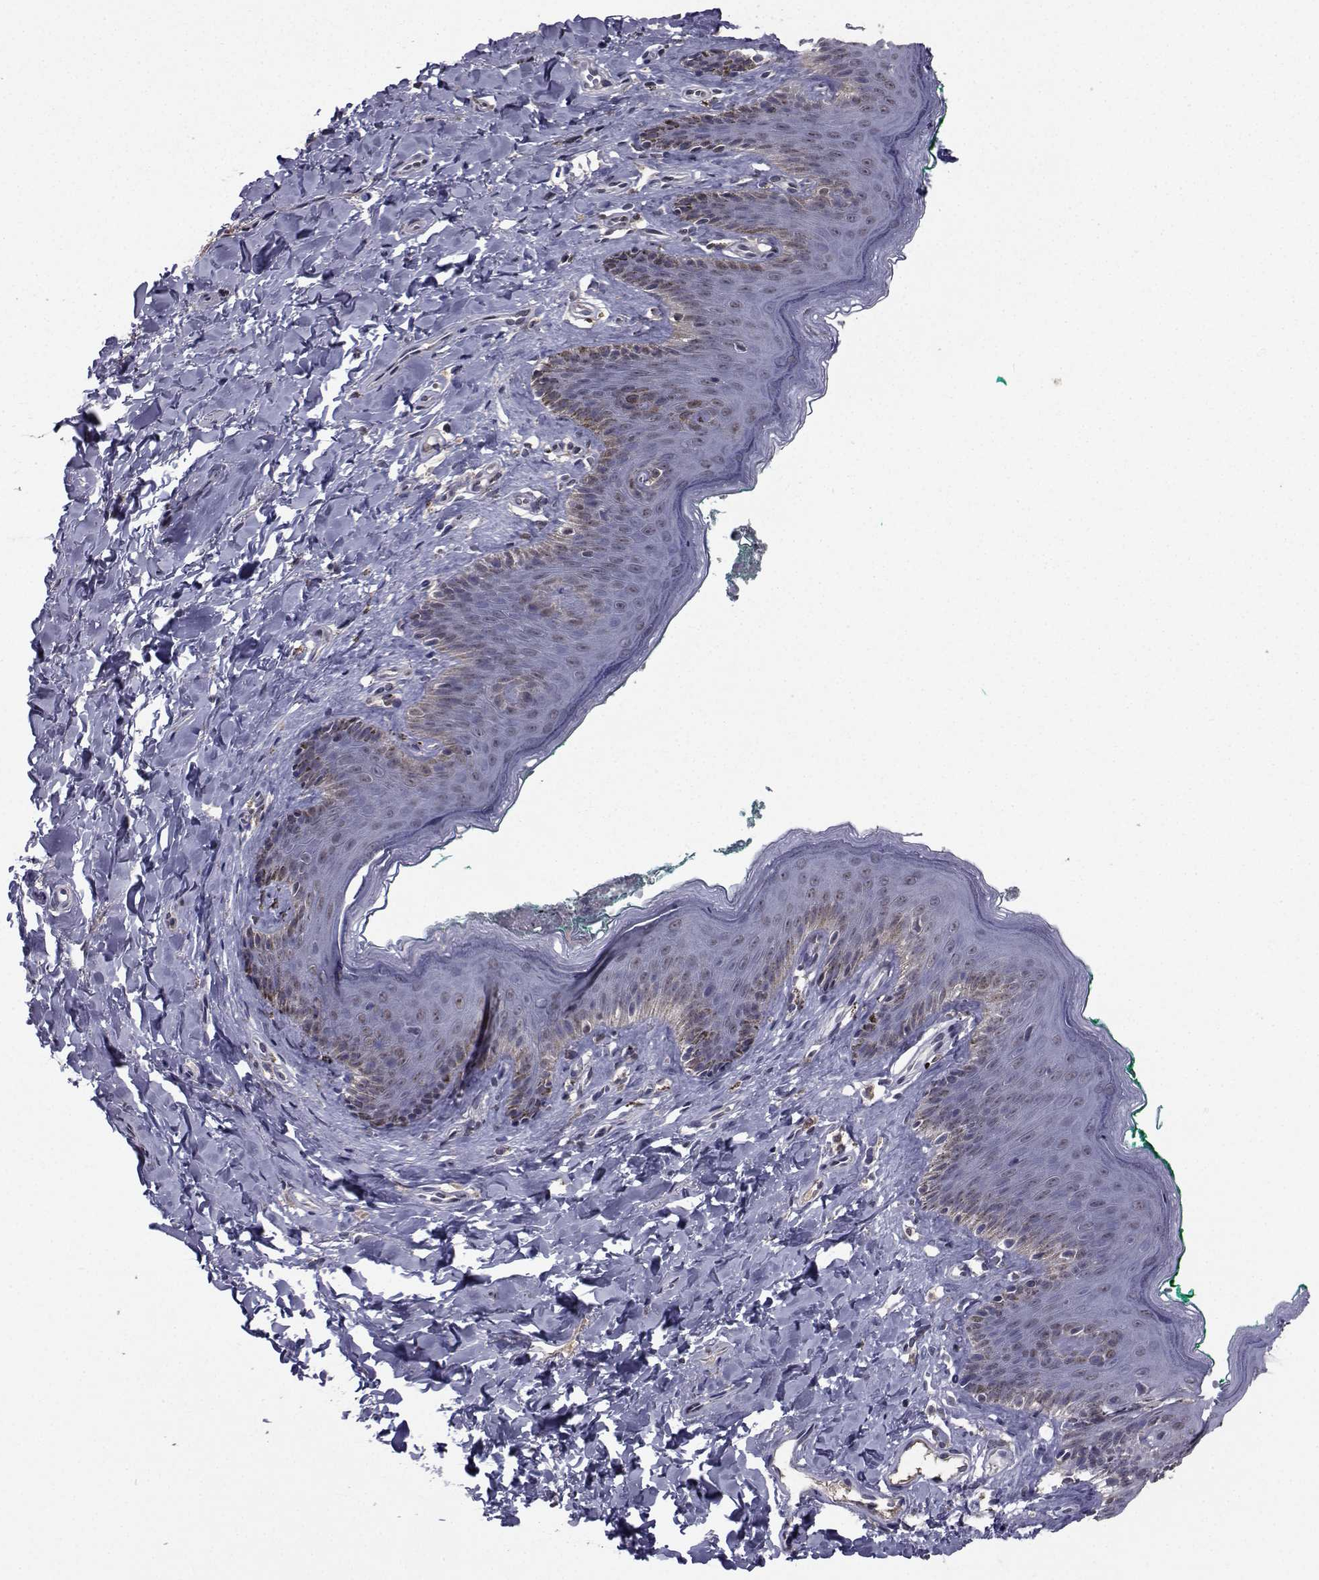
{"staining": {"intensity": "negative", "quantity": "none", "location": "none"}, "tissue": "skin", "cell_type": "Epidermal cells", "image_type": "normal", "snomed": [{"axis": "morphology", "description": "Normal tissue, NOS"}, {"axis": "topography", "description": "Vulva"}], "caption": "High power microscopy micrograph of an IHC photomicrograph of benign skin, revealing no significant positivity in epidermal cells.", "gene": "CYP2S1", "patient": {"sex": "female", "age": 66}}